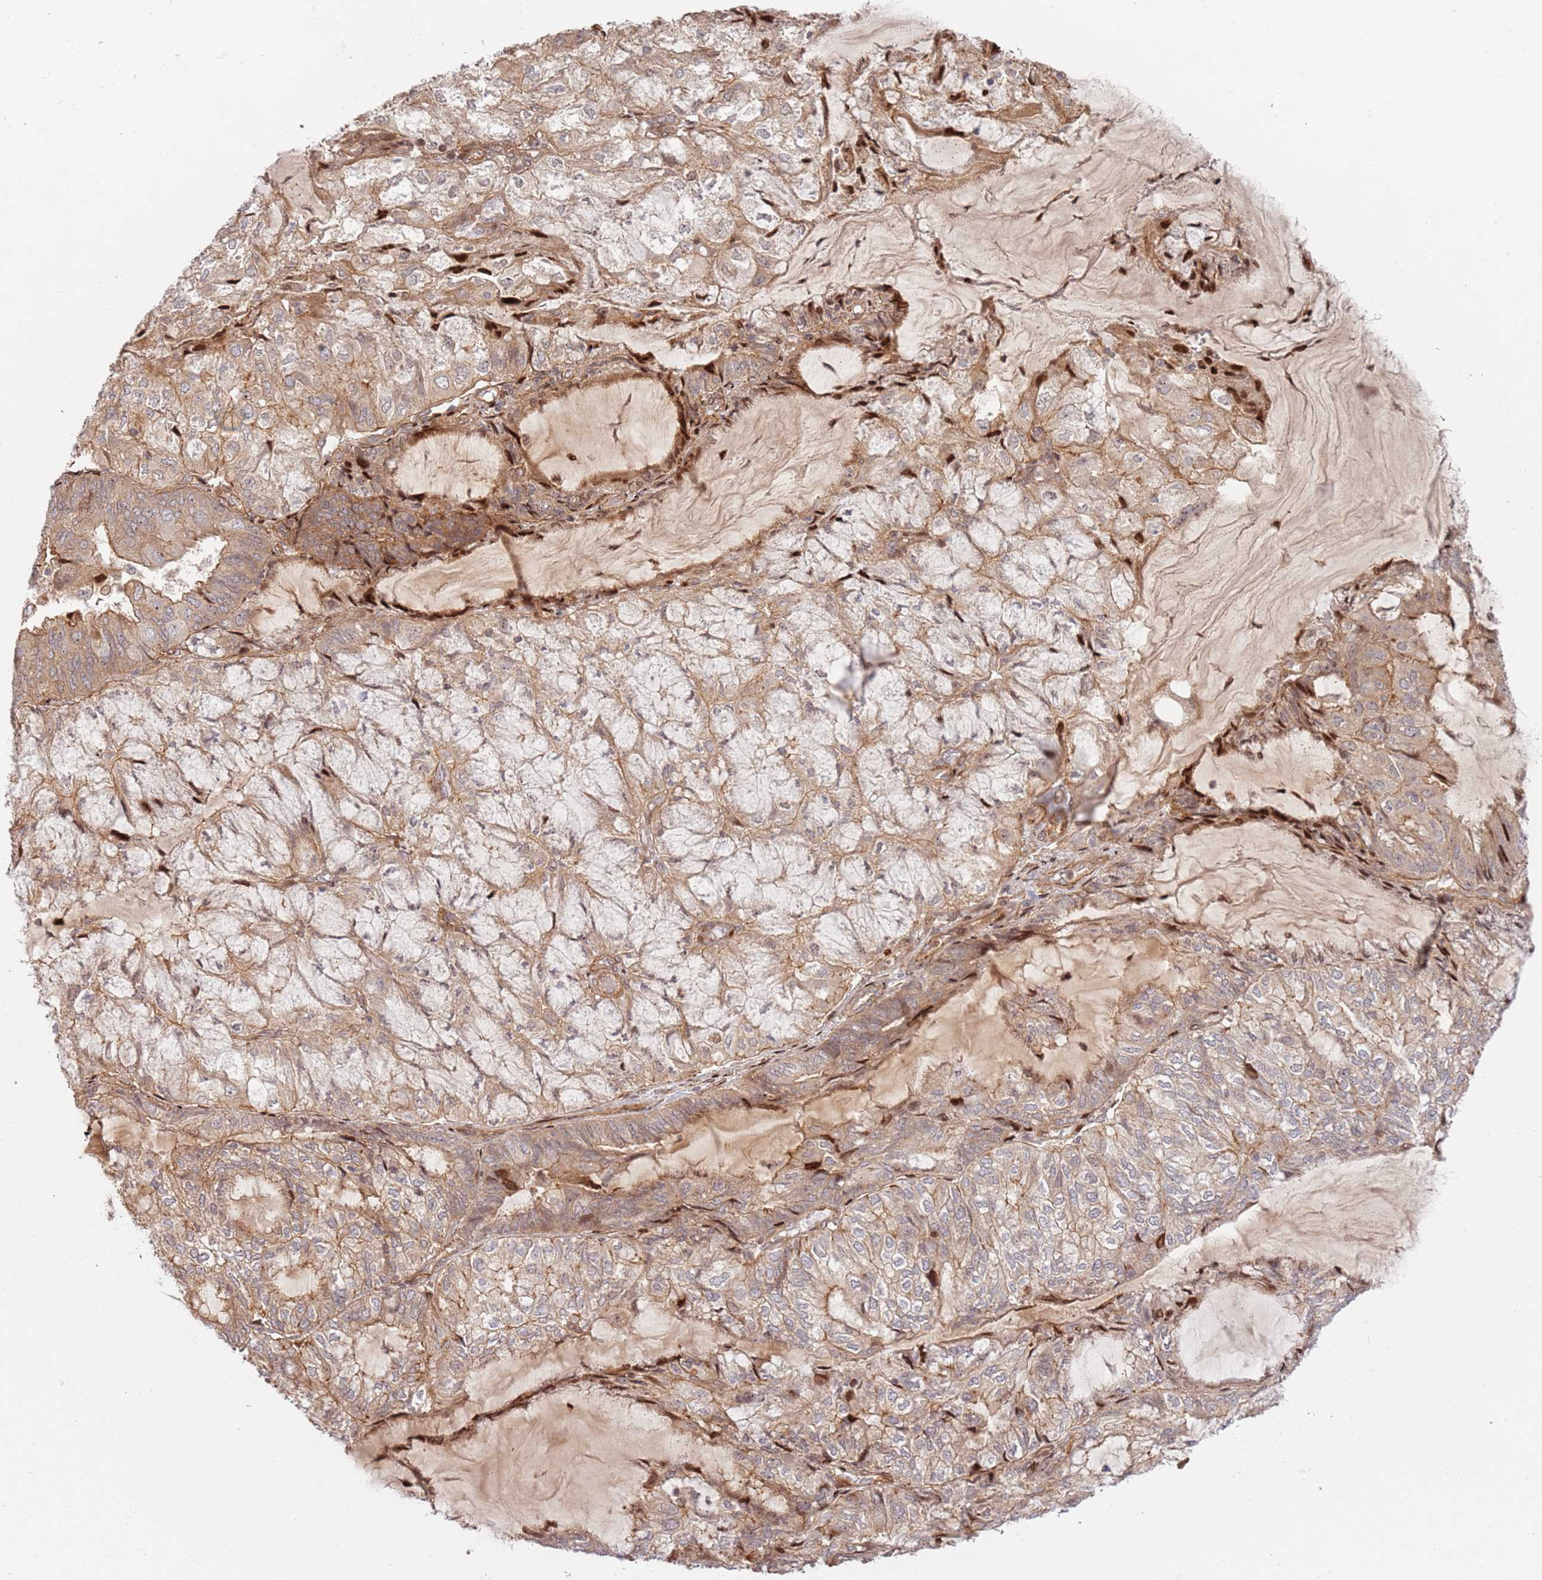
{"staining": {"intensity": "moderate", "quantity": ">75%", "location": "cytoplasmic/membranous"}, "tissue": "endometrial cancer", "cell_type": "Tumor cells", "image_type": "cancer", "snomed": [{"axis": "morphology", "description": "Adenocarcinoma, NOS"}, {"axis": "topography", "description": "Endometrium"}], "caption": "The photomicrograph demonstrates immunohistochemical staining of endometrial adenocarcinoma. There is moderate cytoplasmic/membranous expression is seen in approximately >75% of tumor cells. Immunohistochemistry stains the protein of interest in brown and the nuclei are stained blue.", "gene": "TMEM233", "patient": {"sex": "female", "age": 81}}